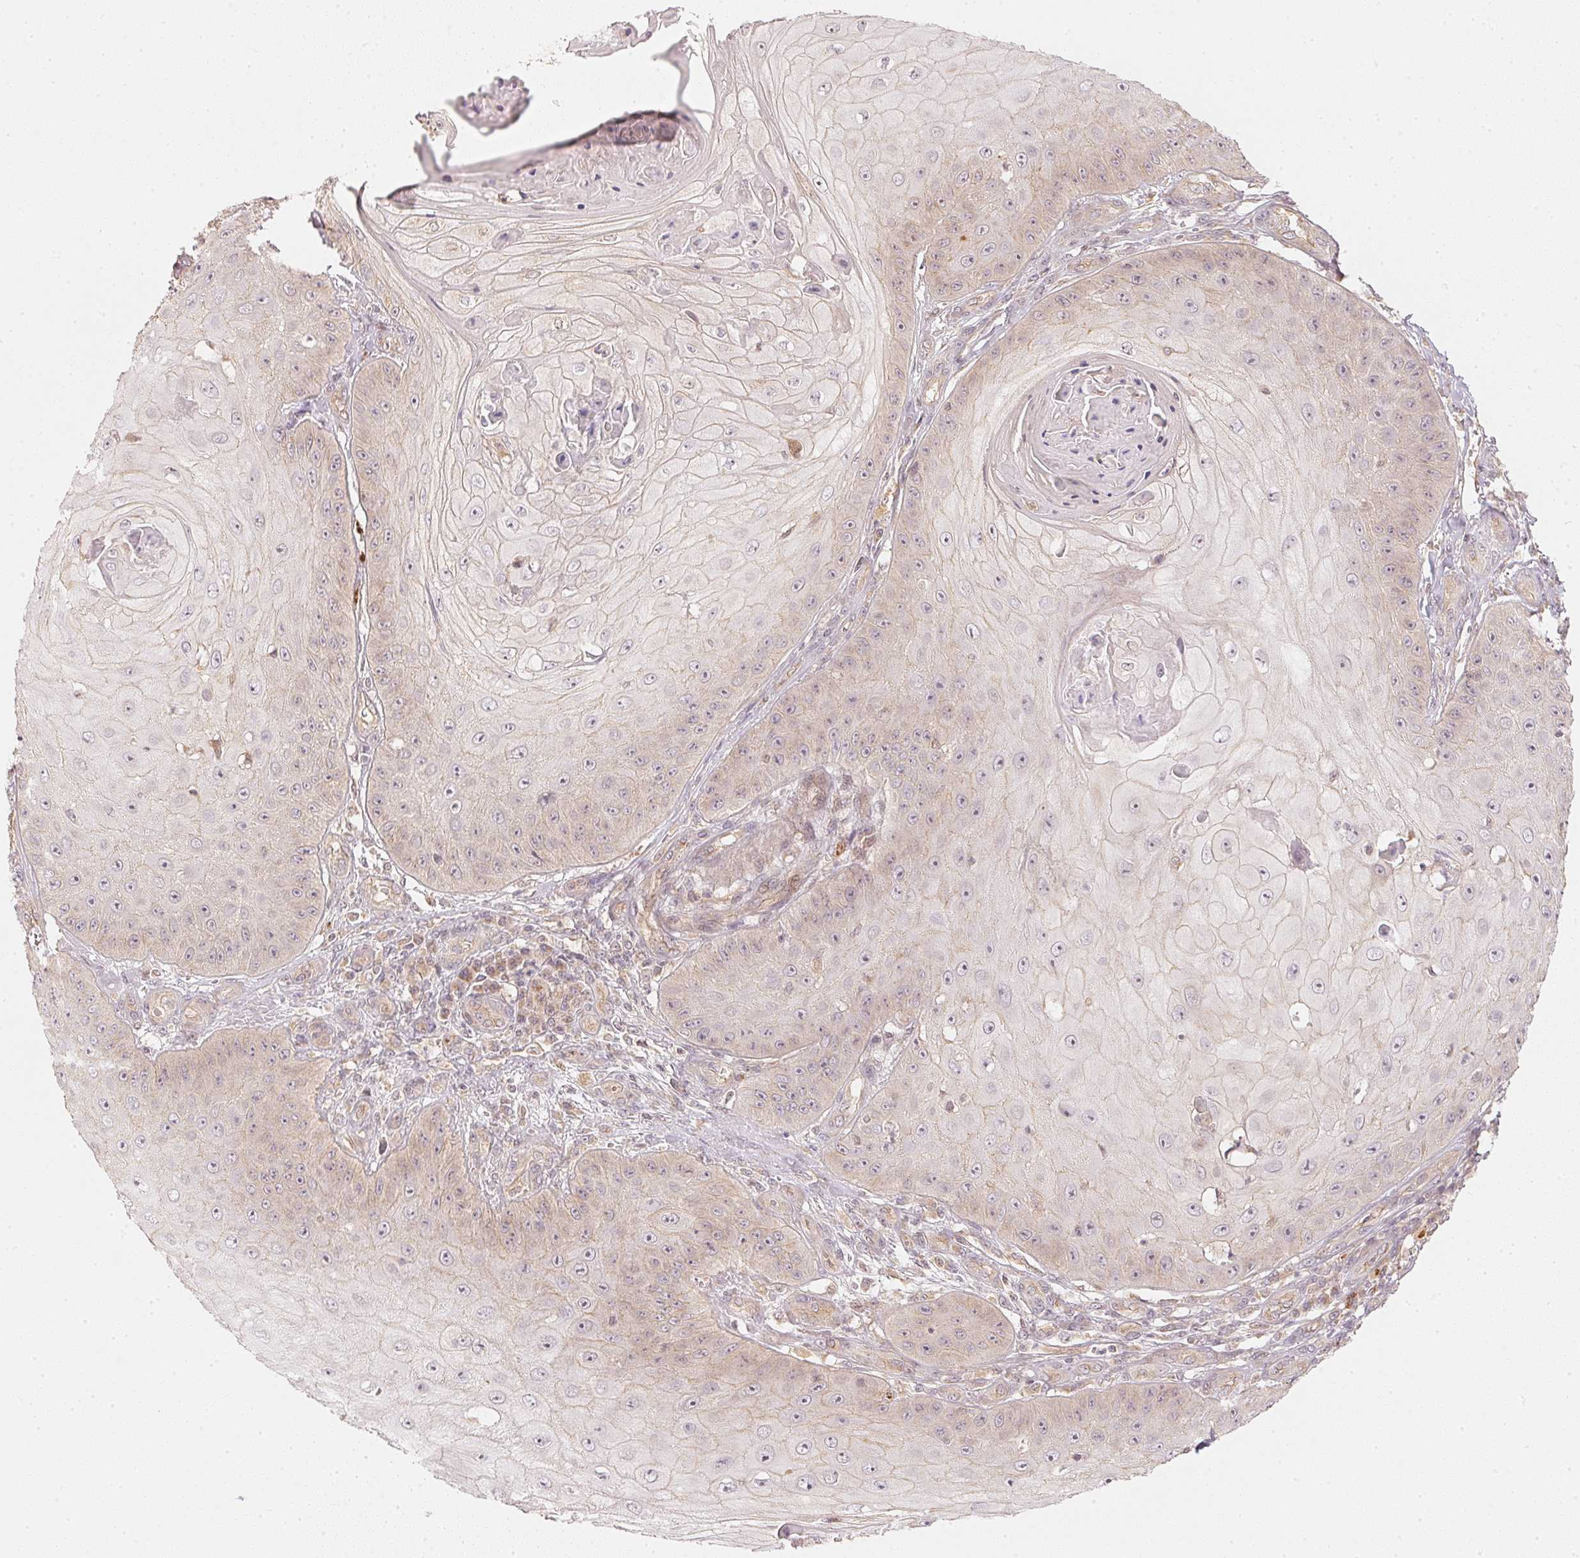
{"staining": {"intensity": "weak", "quantity": "25%-75%", "location": "cytoplasmic/membranous"}, "tissue": "skin cancer", "cell_type": "Tumor cells", "image_type": "cancer", "snomed": [{"axis": "morphology", "description": "Squamous cell carcinoma, NOS"}, {"axis": "topography", "description": "Skin"}], "caption": "IHC (DAB (3,3'-diaminobenzidine)) staining of human skin squamous cell carcinoma exhibits weak cytoplasmic/membranous protein positivity in about 25%-75% of tumor cells.", "gene": "WDR54", "patient": {"sex": "male", "age": 70}}